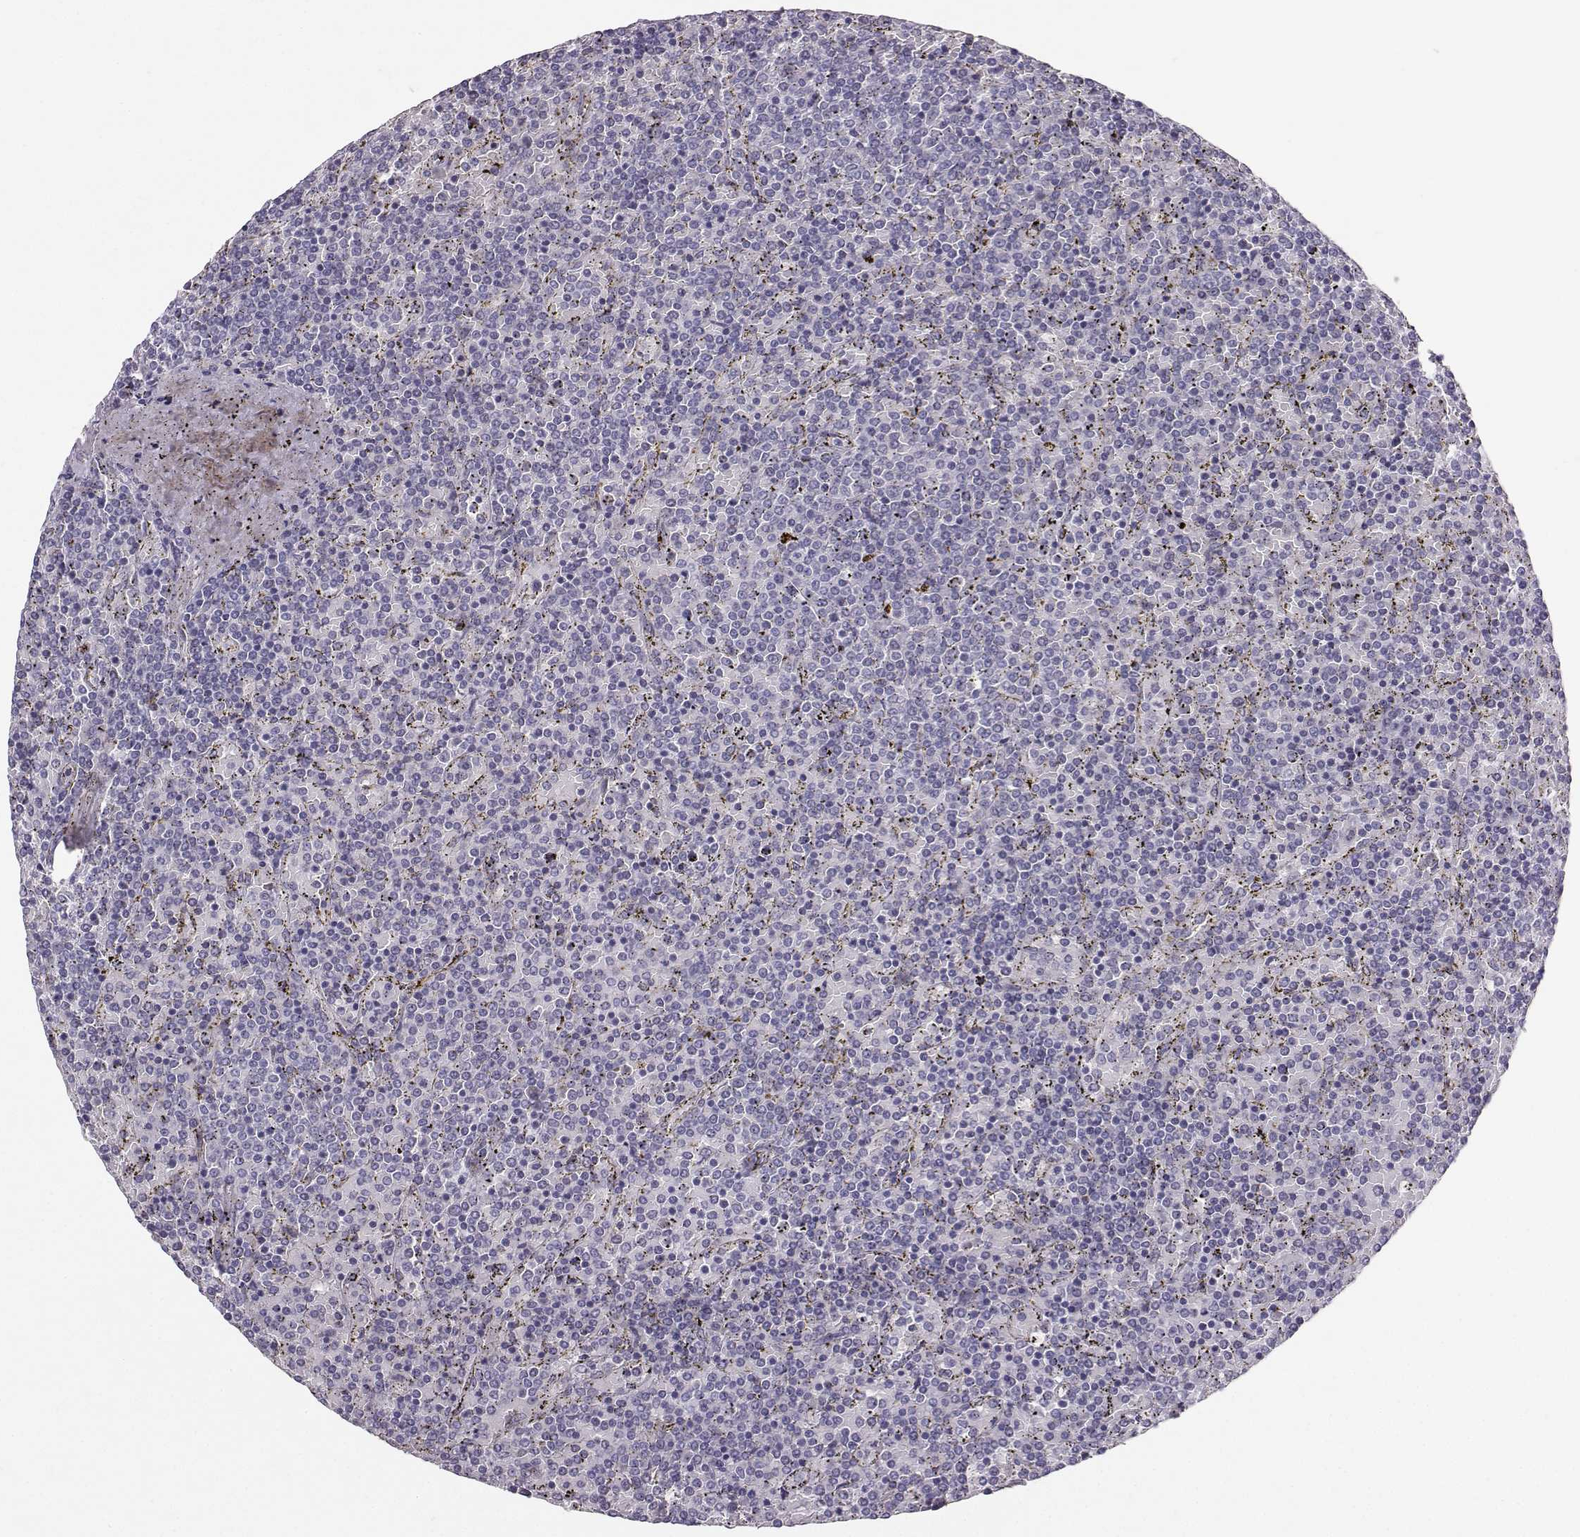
{"staining": {"intensity": "negative", "quantity": "none", "location": "none"}, "tissue": "lymphoma", "cell_type": "Tumor cells", "image_type": "cancer", "snomed": [{"axis": "morphology", "description": "Malignant lymphoma, non-Hodgkin's type, Low grade"}, {"axis": "topography", "description": "Spleen"}], "caption": "IHC histopathology image of neoplastic tissue: human low-grade malignant lymphoma, non-Hodgkin's type stained with DAB (3,3'-diaminobenzidine) shows no significant protein positivity in tumor cells. (Stains: DAB (3,3'-diaminobenzidine) IHC with hematoxylin counter stain, Microscopy: brightfield microscopy at high magnification).", "gene": "PKP2", "patient": {"sex": "female", "age": 77}}